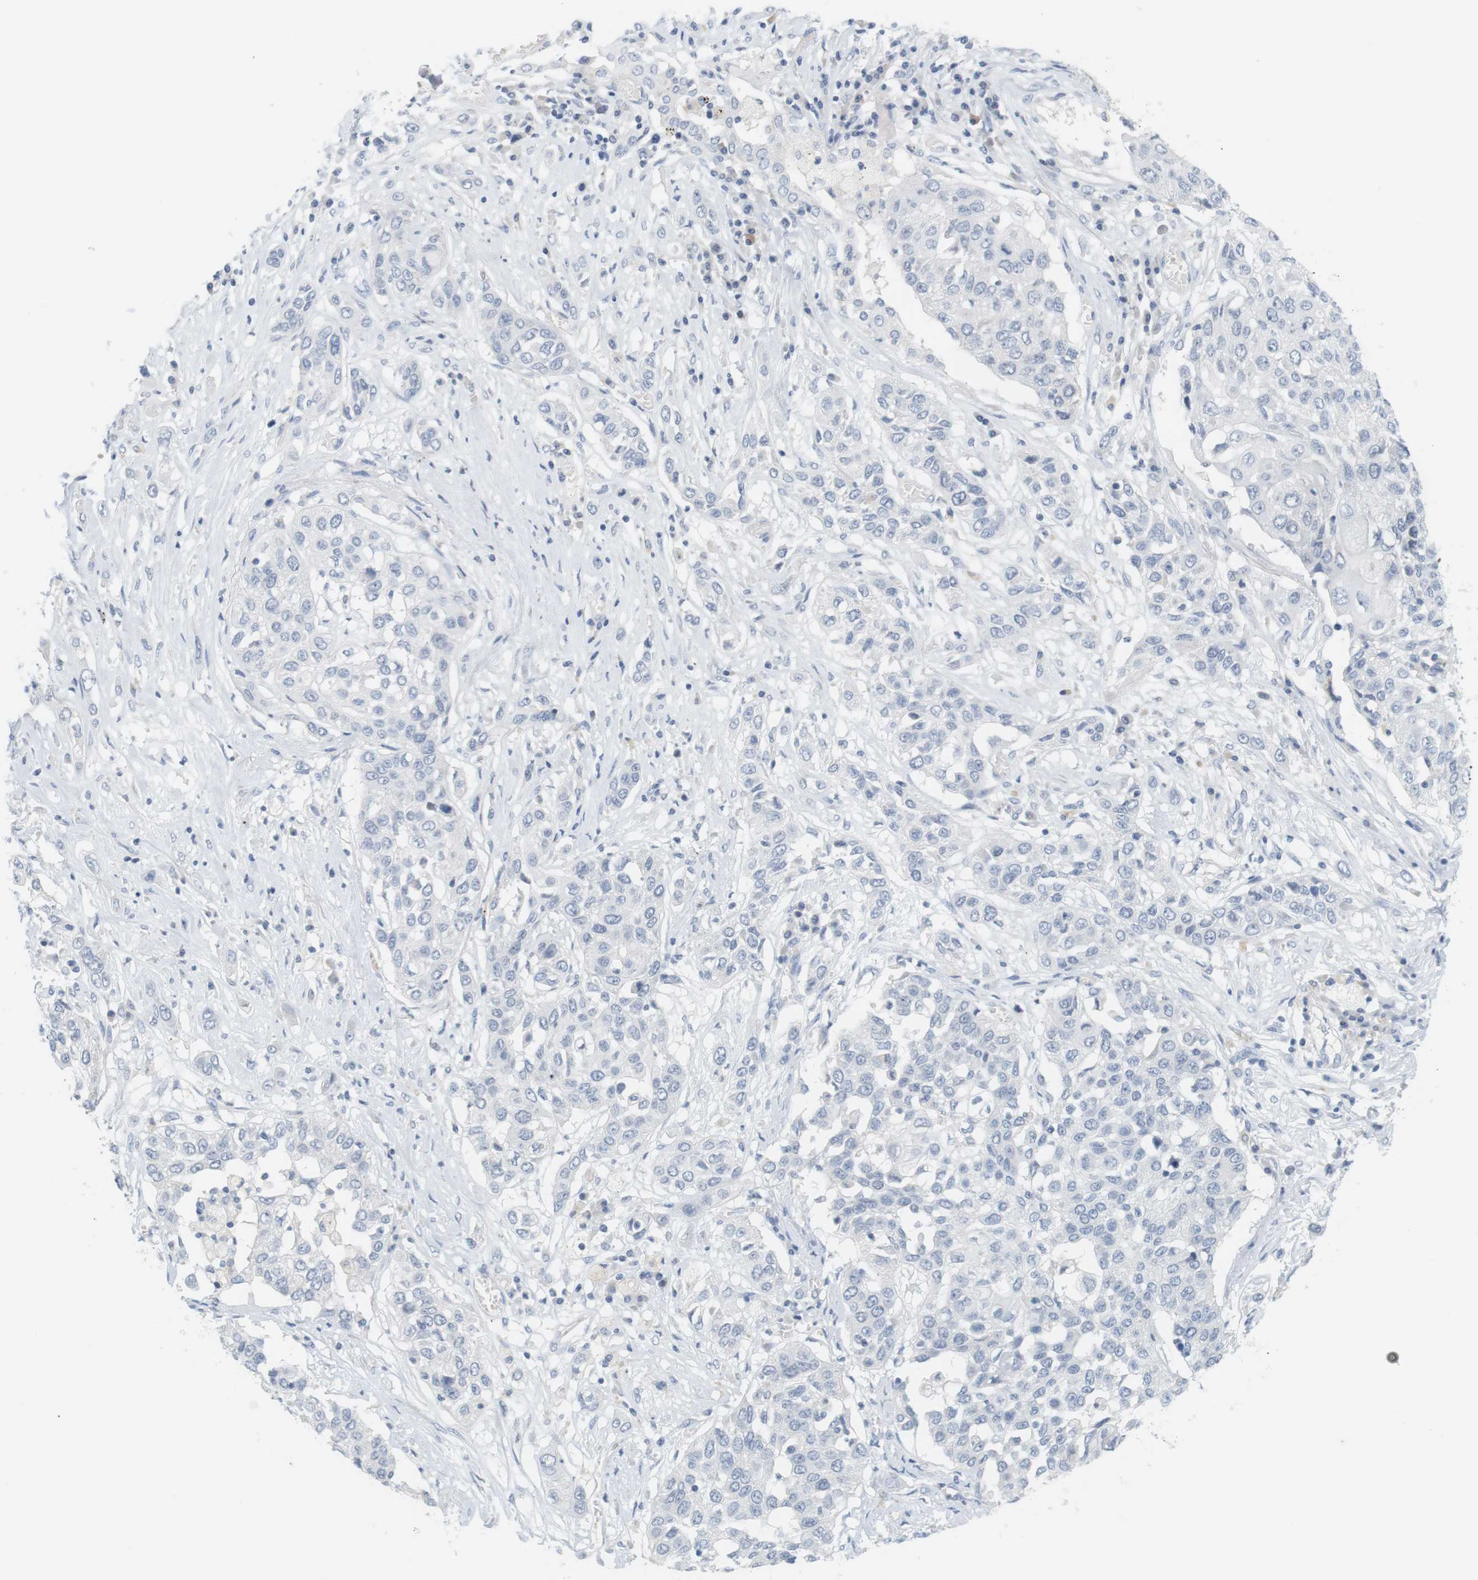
{"staining": {"intensity": "negative", "quantity": "none", "location": "none"}, "tissue": "lung cancer", "cell_type": "Tumor cells", "image_type": "cancer", "snomed": [{"axis": "morphology", "description": "Squamous cell carcinoma, NOS"}, {"axis": "topography", "description": "Lung"}], "caption": "This is a histopathology image of immunohistochemistry (IHC) staining of lung cancer, which shows no expression in tumor cells.", "gene": "OPRM1", "patient": {"sex": "male", "age": 71}}